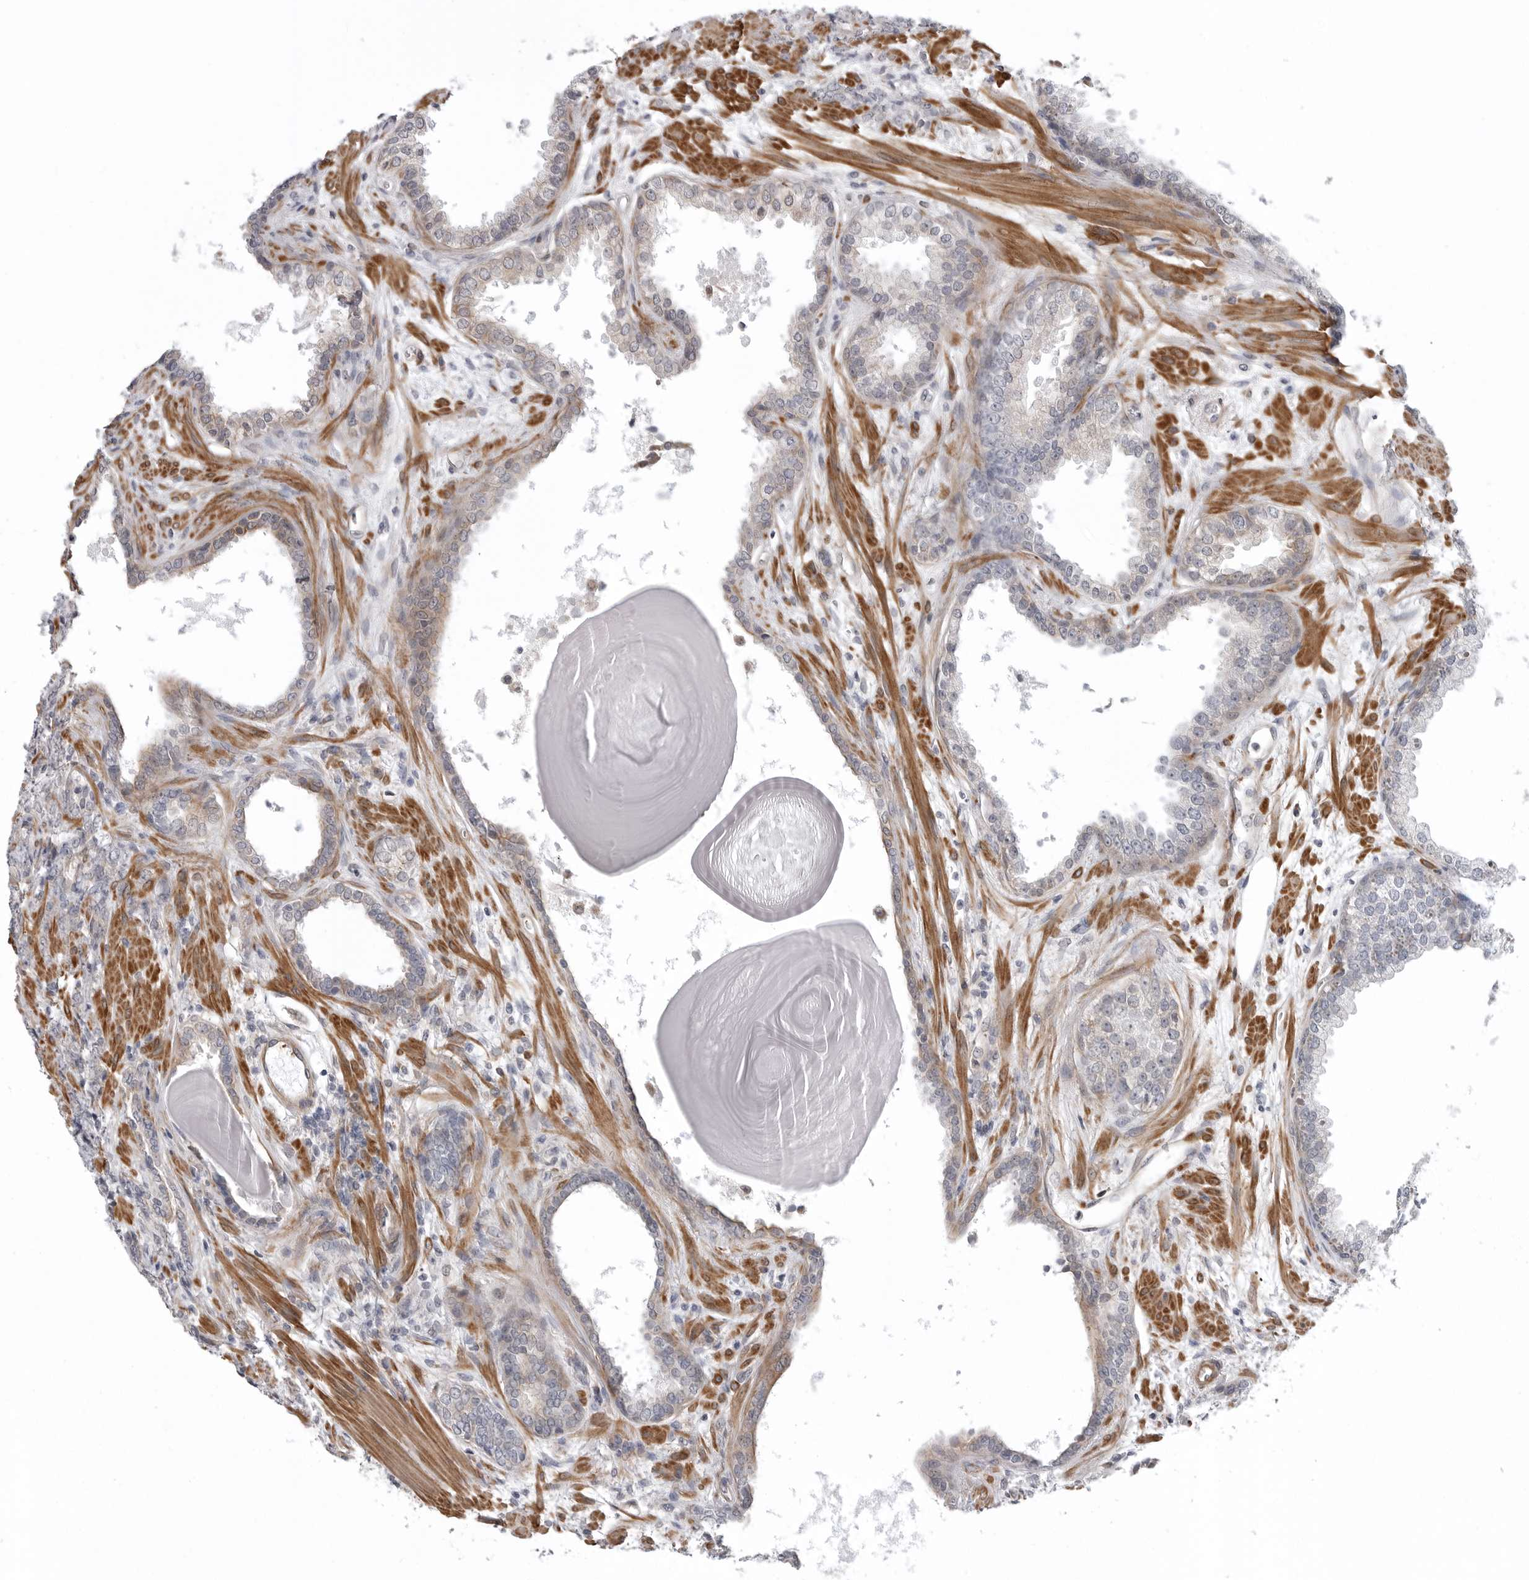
{"staining": {"intensity": "negative", "quantity": "none", "location": "none"}, "tissue": "prostate cancer", "cell_type": "Tumor cells", "image_type": "cancer", "snomed": [{"axis": "morphology", "description": "Adenocarcinoma, High grade"}, {"axis": "topography", "description": "Prostate"}], "caption": "Immunohistochemistry histopathology image of adenocarcinoma (high-grade) (prostate) stained for a protein (brown), which shows no staining in tumor cells.", "gene": "SCP2", "patient": {"sex": "male", "age": 62}}